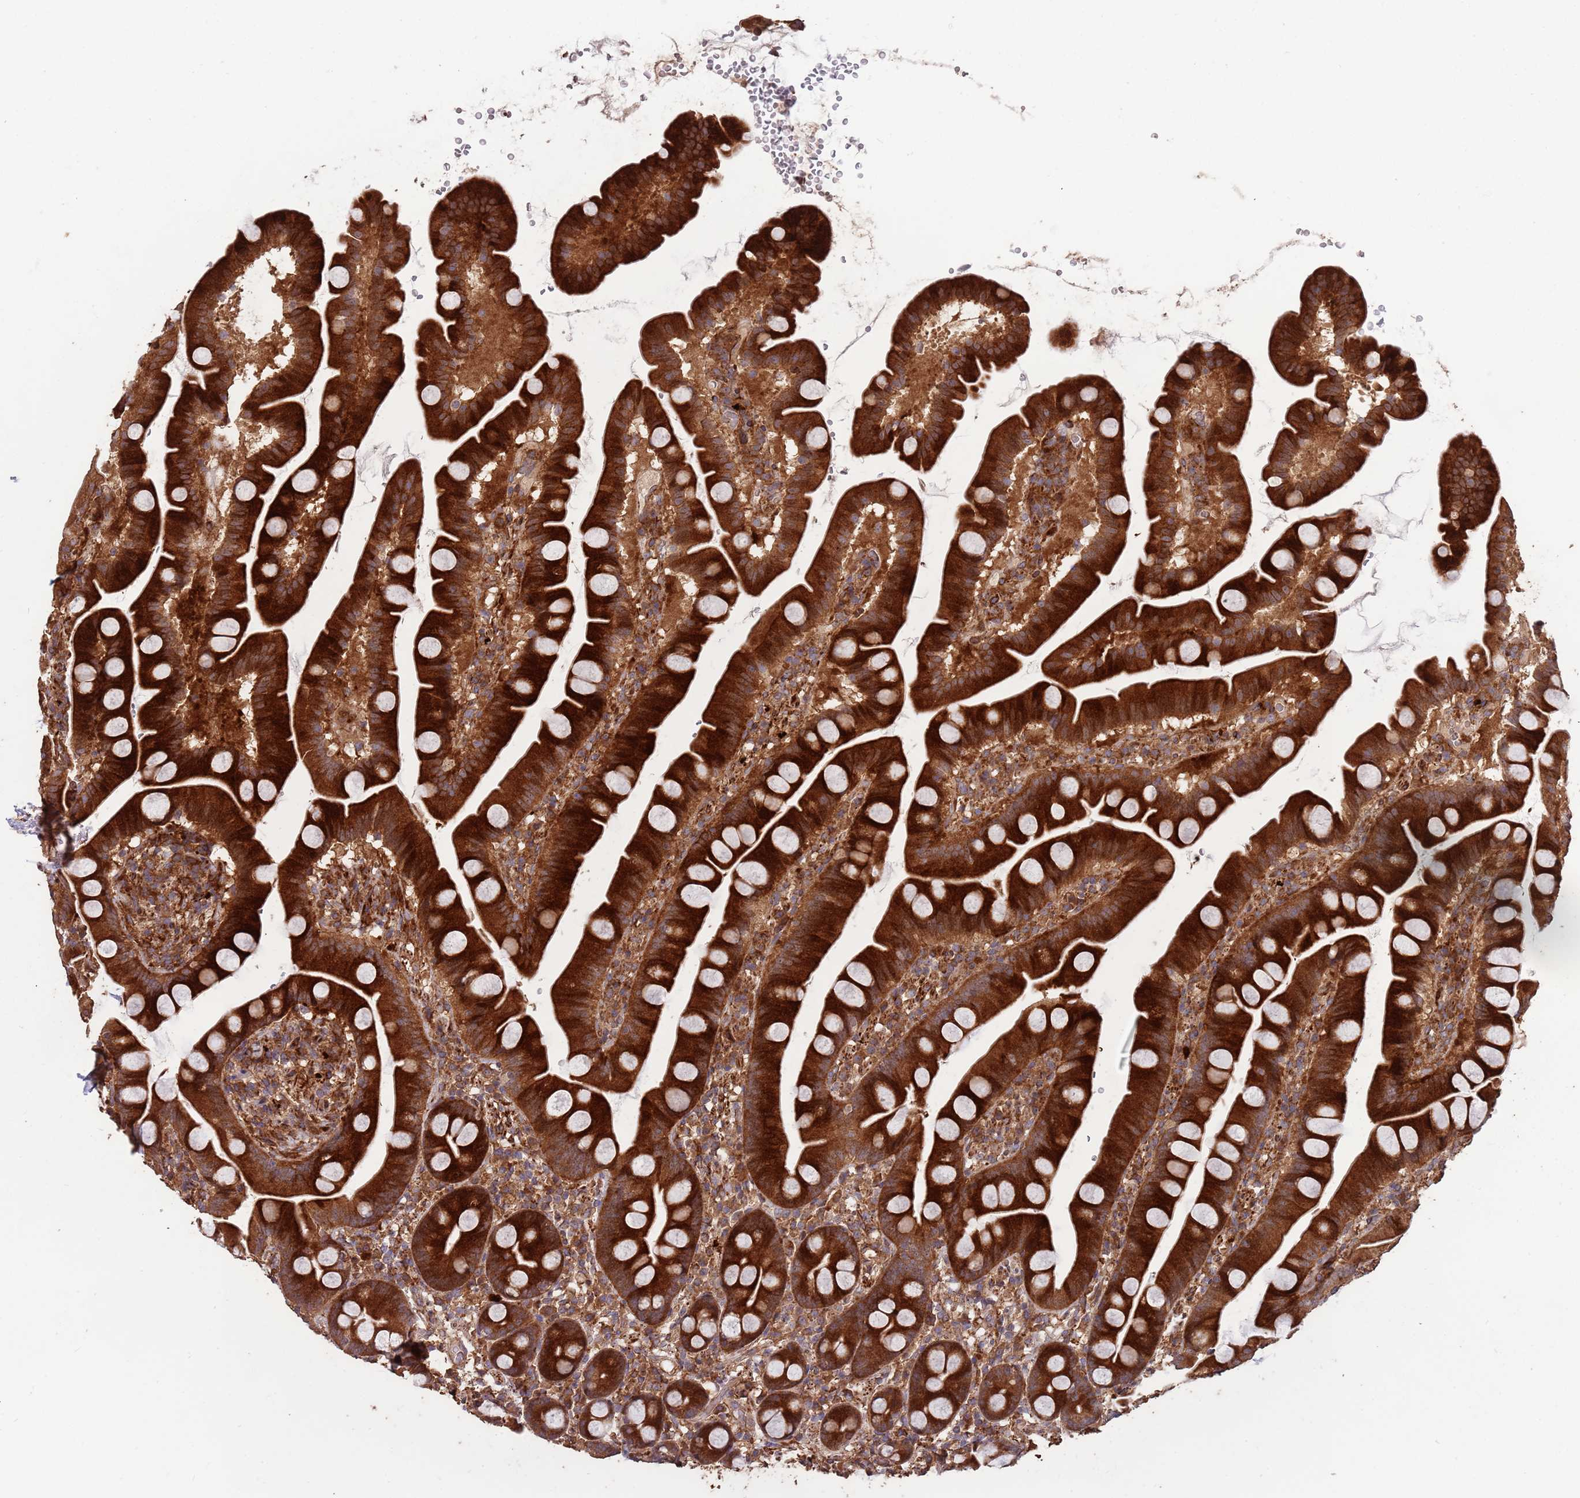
{"staining": {"intensity": "strong", "quantity": ">75%", "location": "cytoplasmic/membranous"}, "tissue": "small intestine", "cell_type": "Glandular cells", "image_type": "normal", "snomed": [{"axis": "morphology", "description": "Normal tissue, NOS"}, {"axis": "topography", "description": "Small intestine"}], "caption": "Glandular cells demonstrate high levels of strong cytoplasmic/membranous expression in approximately >75% of cells in benign small intestine.", "gene": "ZNF428", "patient": {"sex": "female", "age": 68}}